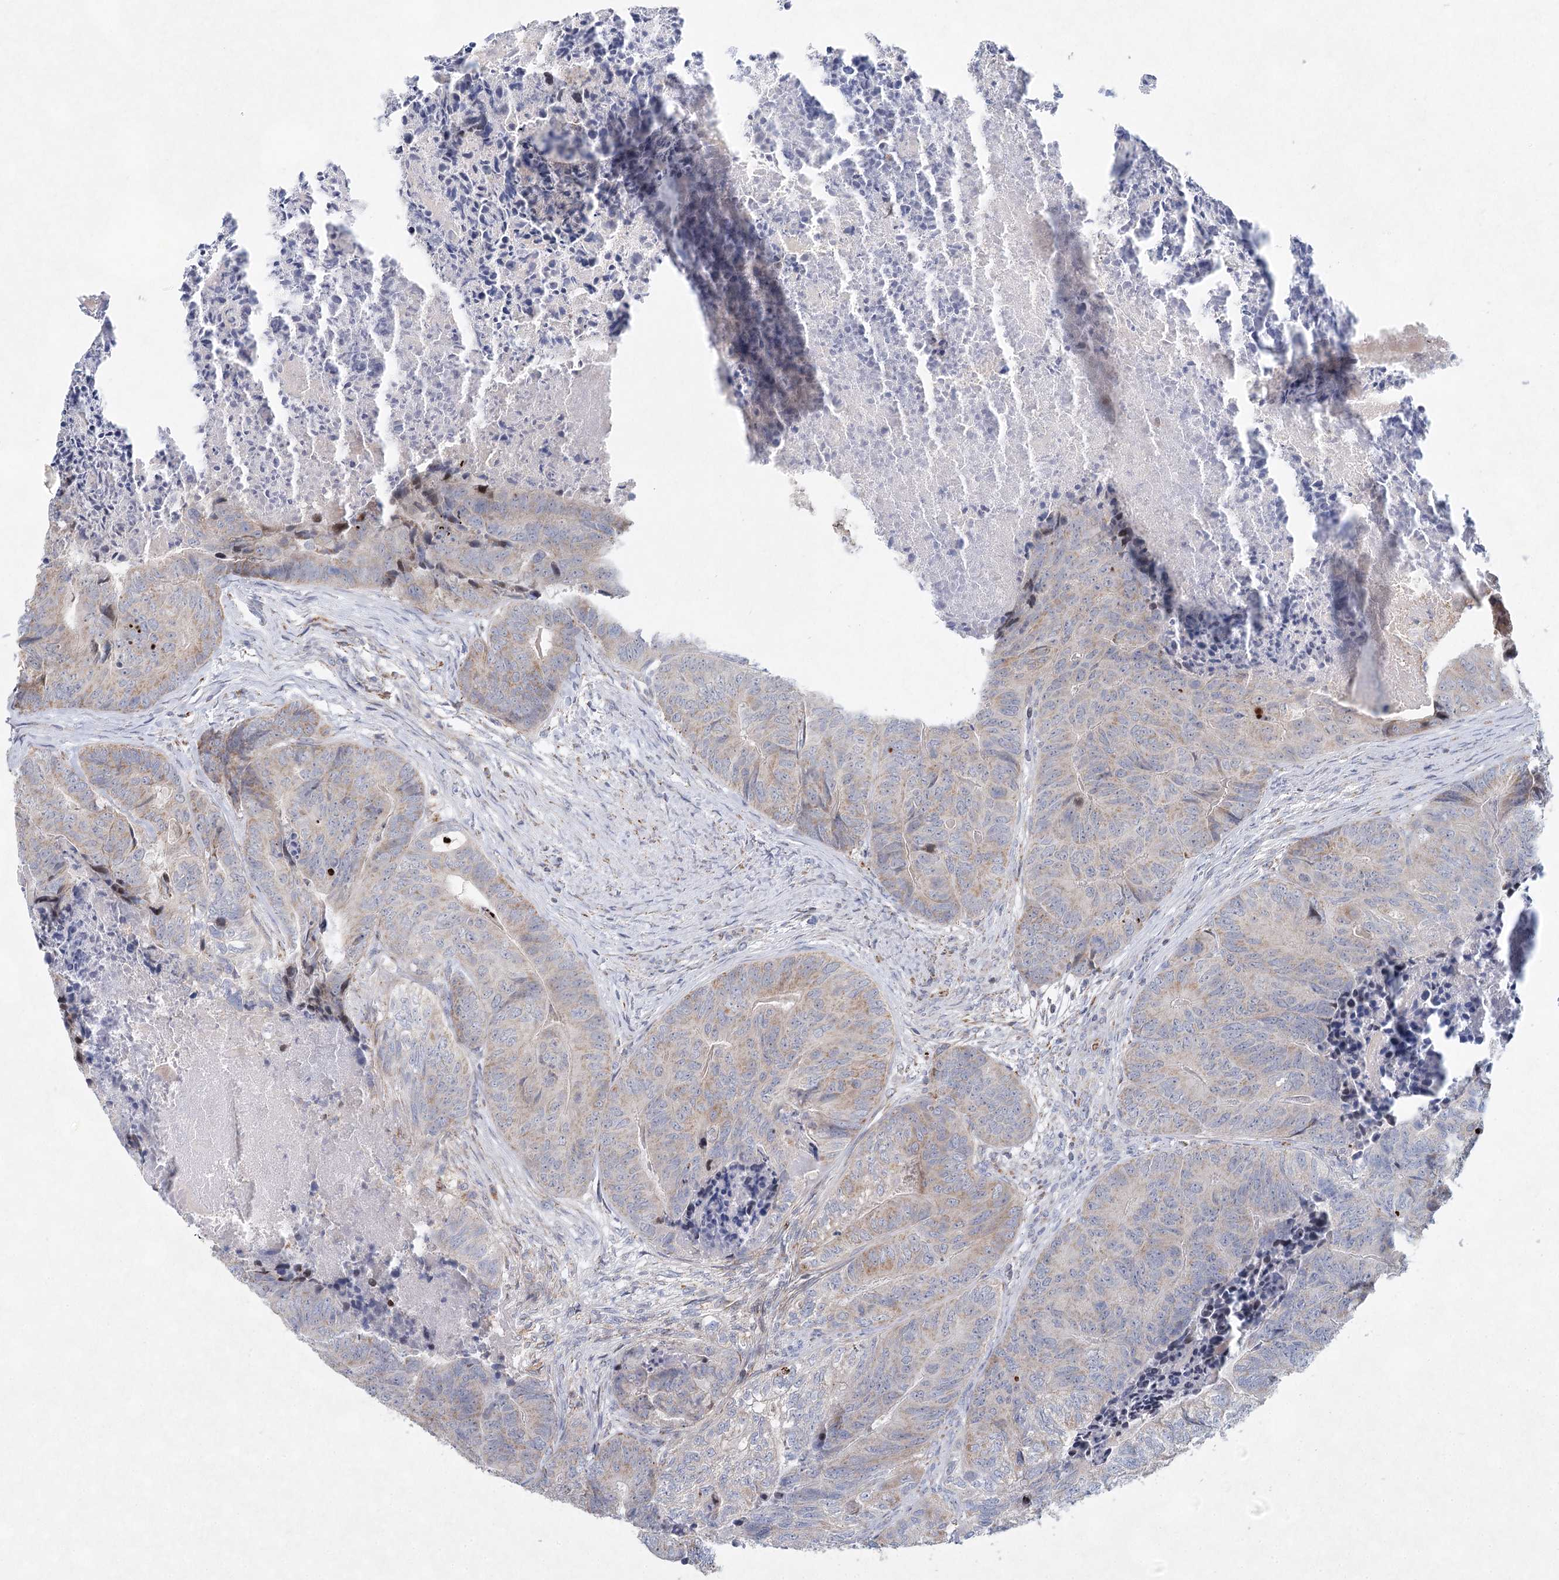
{"staining": {"intensity": "moderate", "quantity": "<25%", "location": "cytoplasmic/membranous"}, "tissue": "colorectal cancer", "cell_type": "Tumor cells", "image_type": "cancer", "snomed": [{"axis": "morphology", "description": "Adenocarcinoma, NOS"}, {"axis": "topography", "description": "Colon"}], "caption": "Colorectal cancer (adenocarcinoma) stained for a protein exhibits moderate cytoplasmic/membranous positivity in tumor cells.", "gene": "XPO6", "patient": {"sex": "female", "age": 67}}